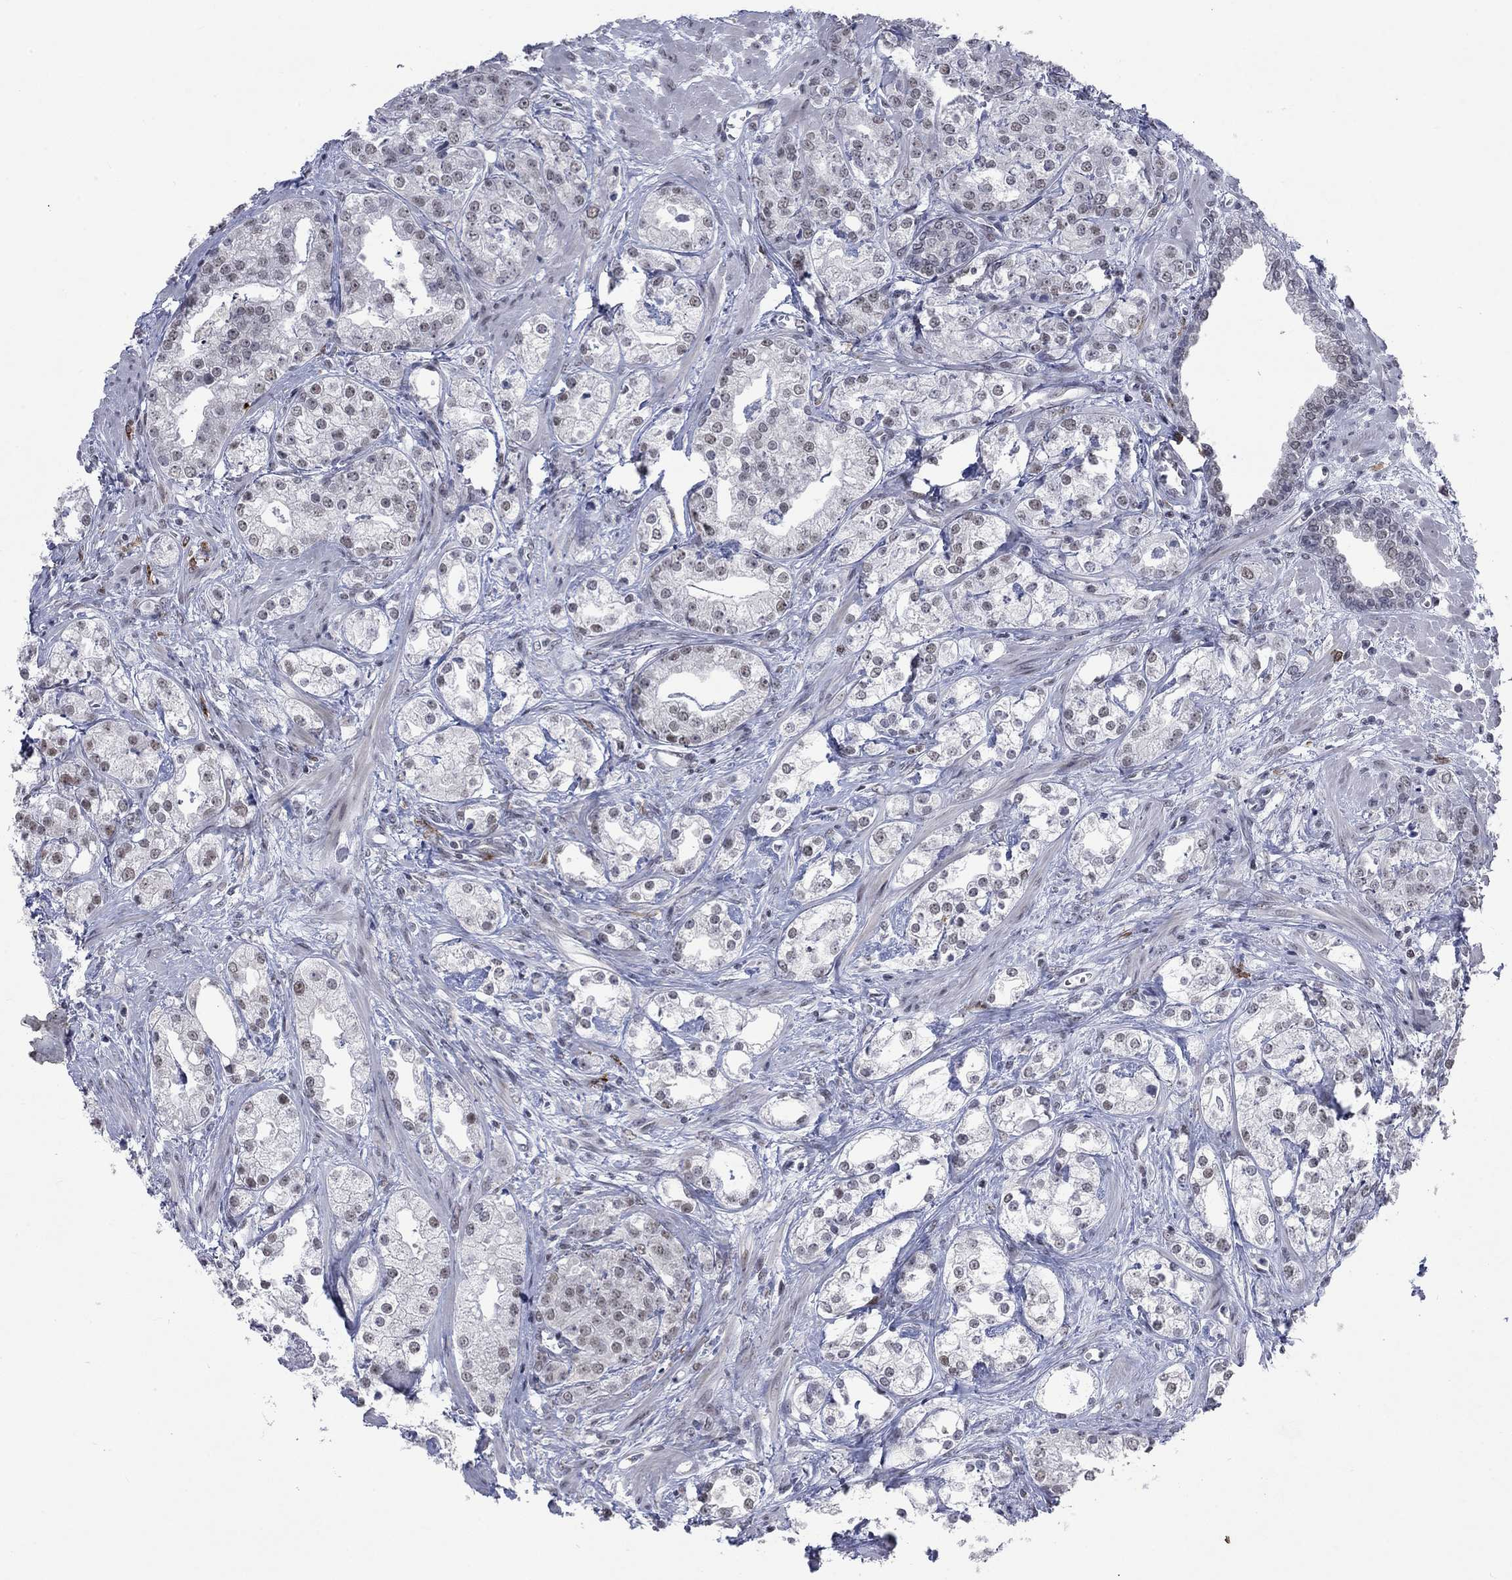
{"staining": {"intensity": "negative", "quantity": "none", "location": "none"}, "tissue": "prostate cancer", "cell_type": "Tumor cells", "image_type": "cancer", "snomed": [{"axis": "morphology", "description": "Adenocarcinoma, NOS"}, {"axis": "topography", "description": "Prostate and seminal vesicle, NOS"}, {"axis": "topography", "description": "Prostate"}], "caption": "This is an IHC image of prostate cancer. There is no staining in tumor cells.", "gene": "HCFC1", "patient": {"sex": "male", "age": 62}}